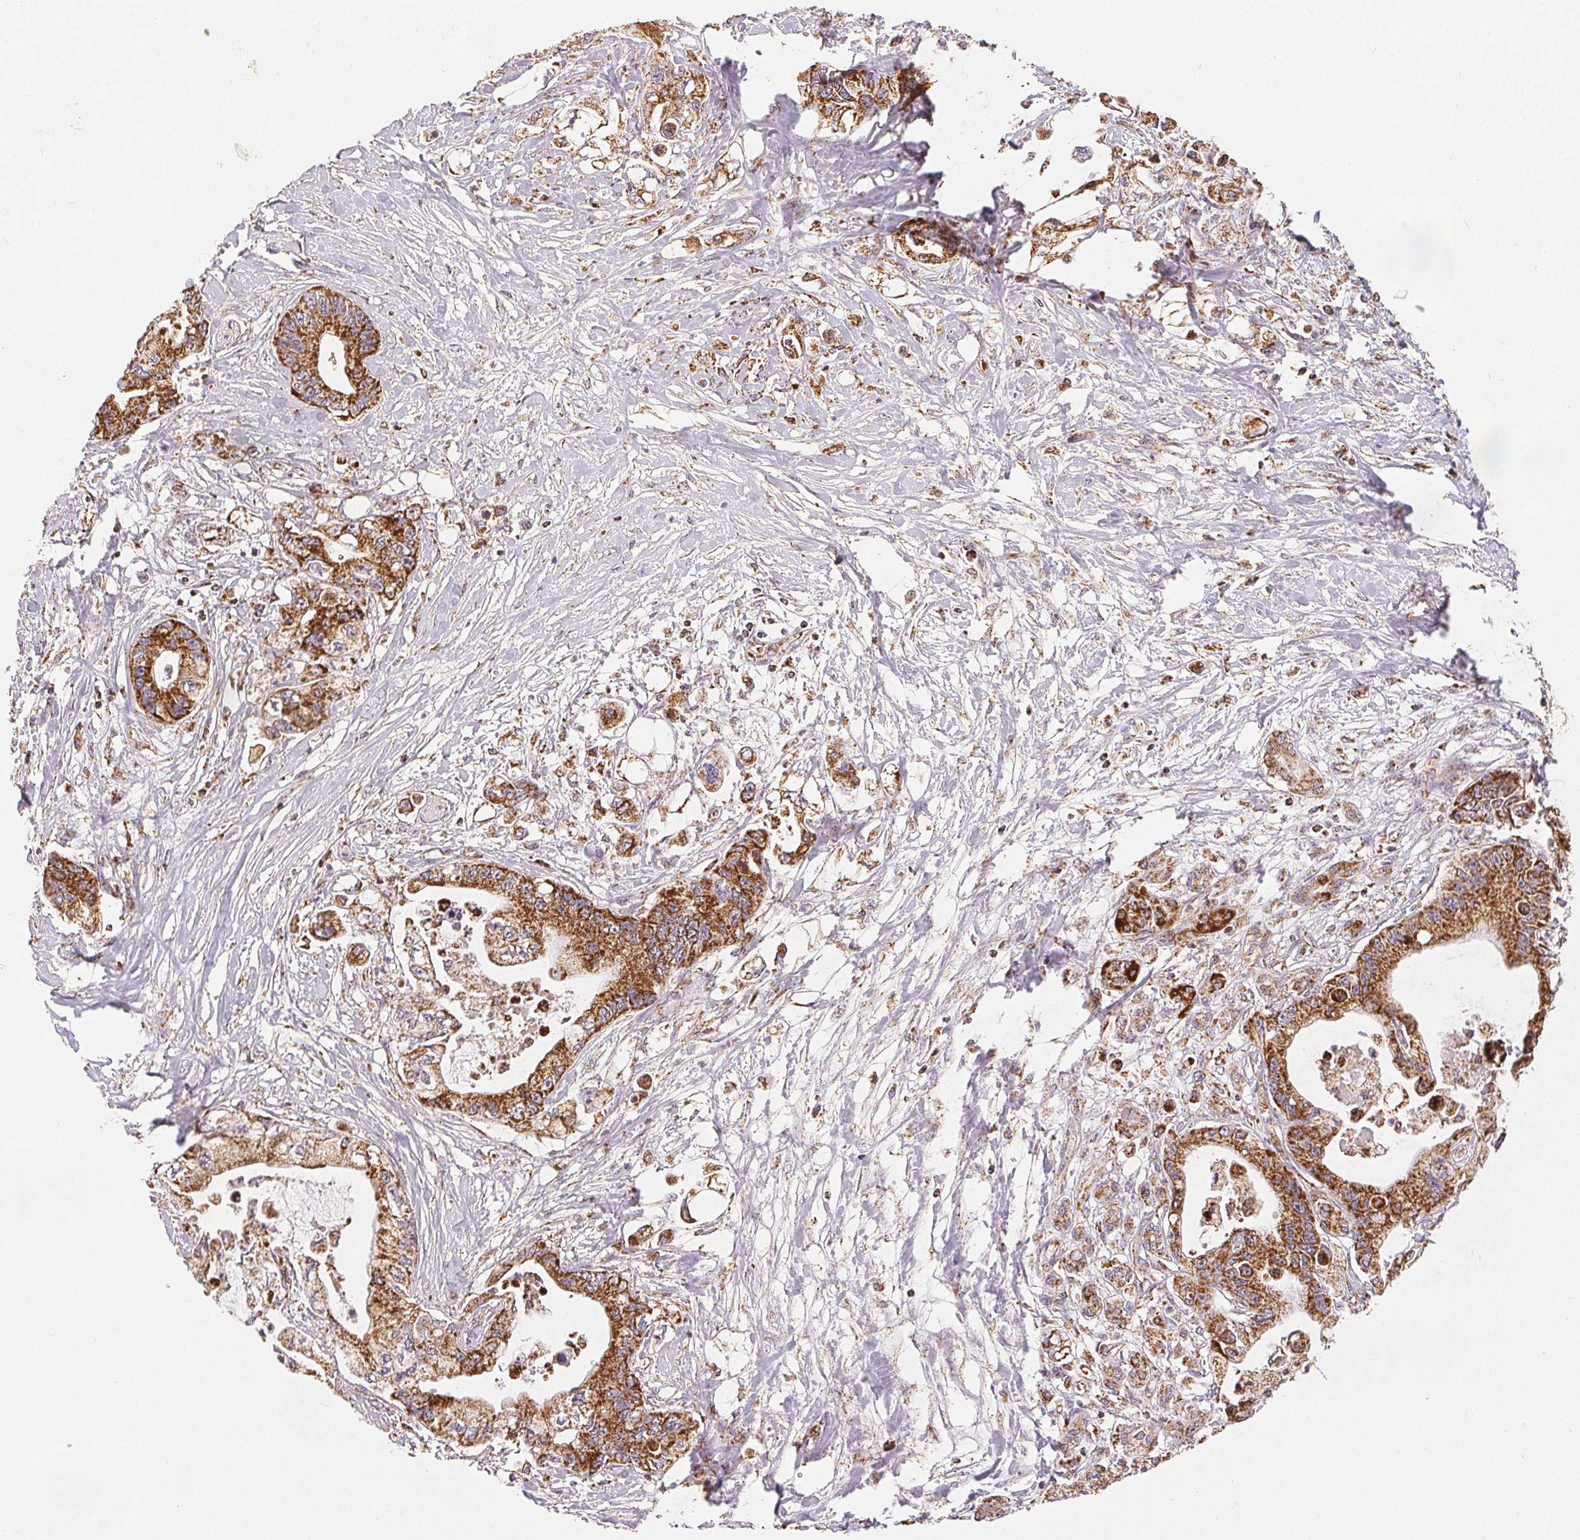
{"staining": {"intensity": "moderate", "quantity": ">75%", "location": "cytoplasmic/membranous"}, "tissue": "pancreatic cancer", "cell_type": "Tumor cells", "image_type": "cancer", "snomed": [{"axis": "morphology", "description": "Adenocarcinoma, NOS"}, {"axis": "topography", "description": "Pancreas"}], "caption": "The immunohistochemical stain highlights moderate cytoplasmic/membranous staining in tumor cells of pancreatic cancer (adenocarcinoma) tissue.", "gene": "SDHB", "patient": {"sex": "male", "age": 61}}